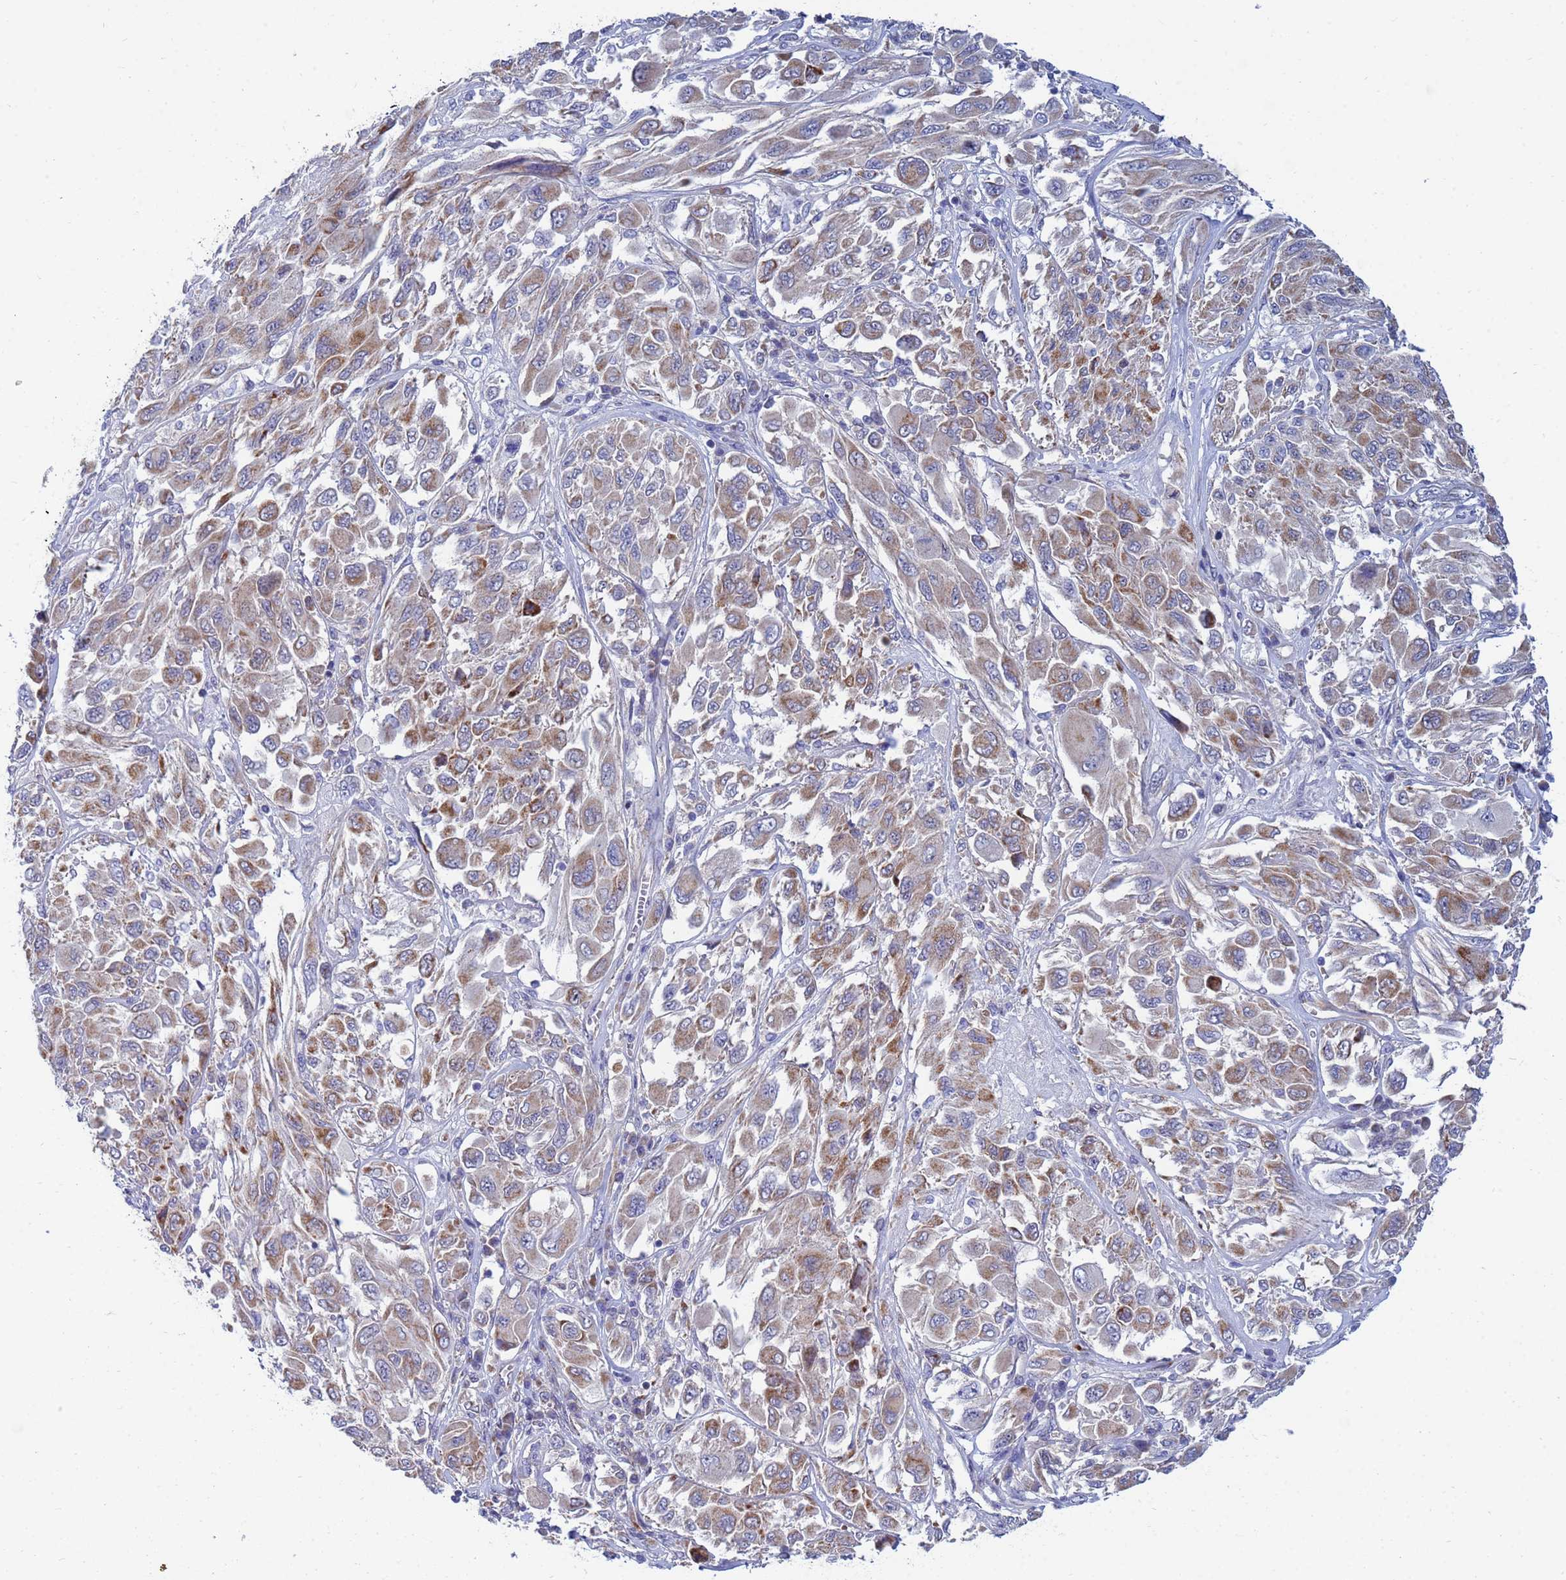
{"staining": {"intensity": "moderate", "quantity": ">75%", "location": "cytoplasmic/membranous"}, "tissue": "melanoma", "cell_type": "Tumor cells", "image_type": "cancer", "snomed": [{"axis": "morphology", "description": "Malignant melanoma, NOS"}, {"axis": "topography", "description": "Skin"}], "caption": "Melanoma tissue displays moderate cytoplasmic/membranous positivity in about >75% of tumor cells", "gene": "SDR39U1", "patient": {"sex": "female", "age": 91}}